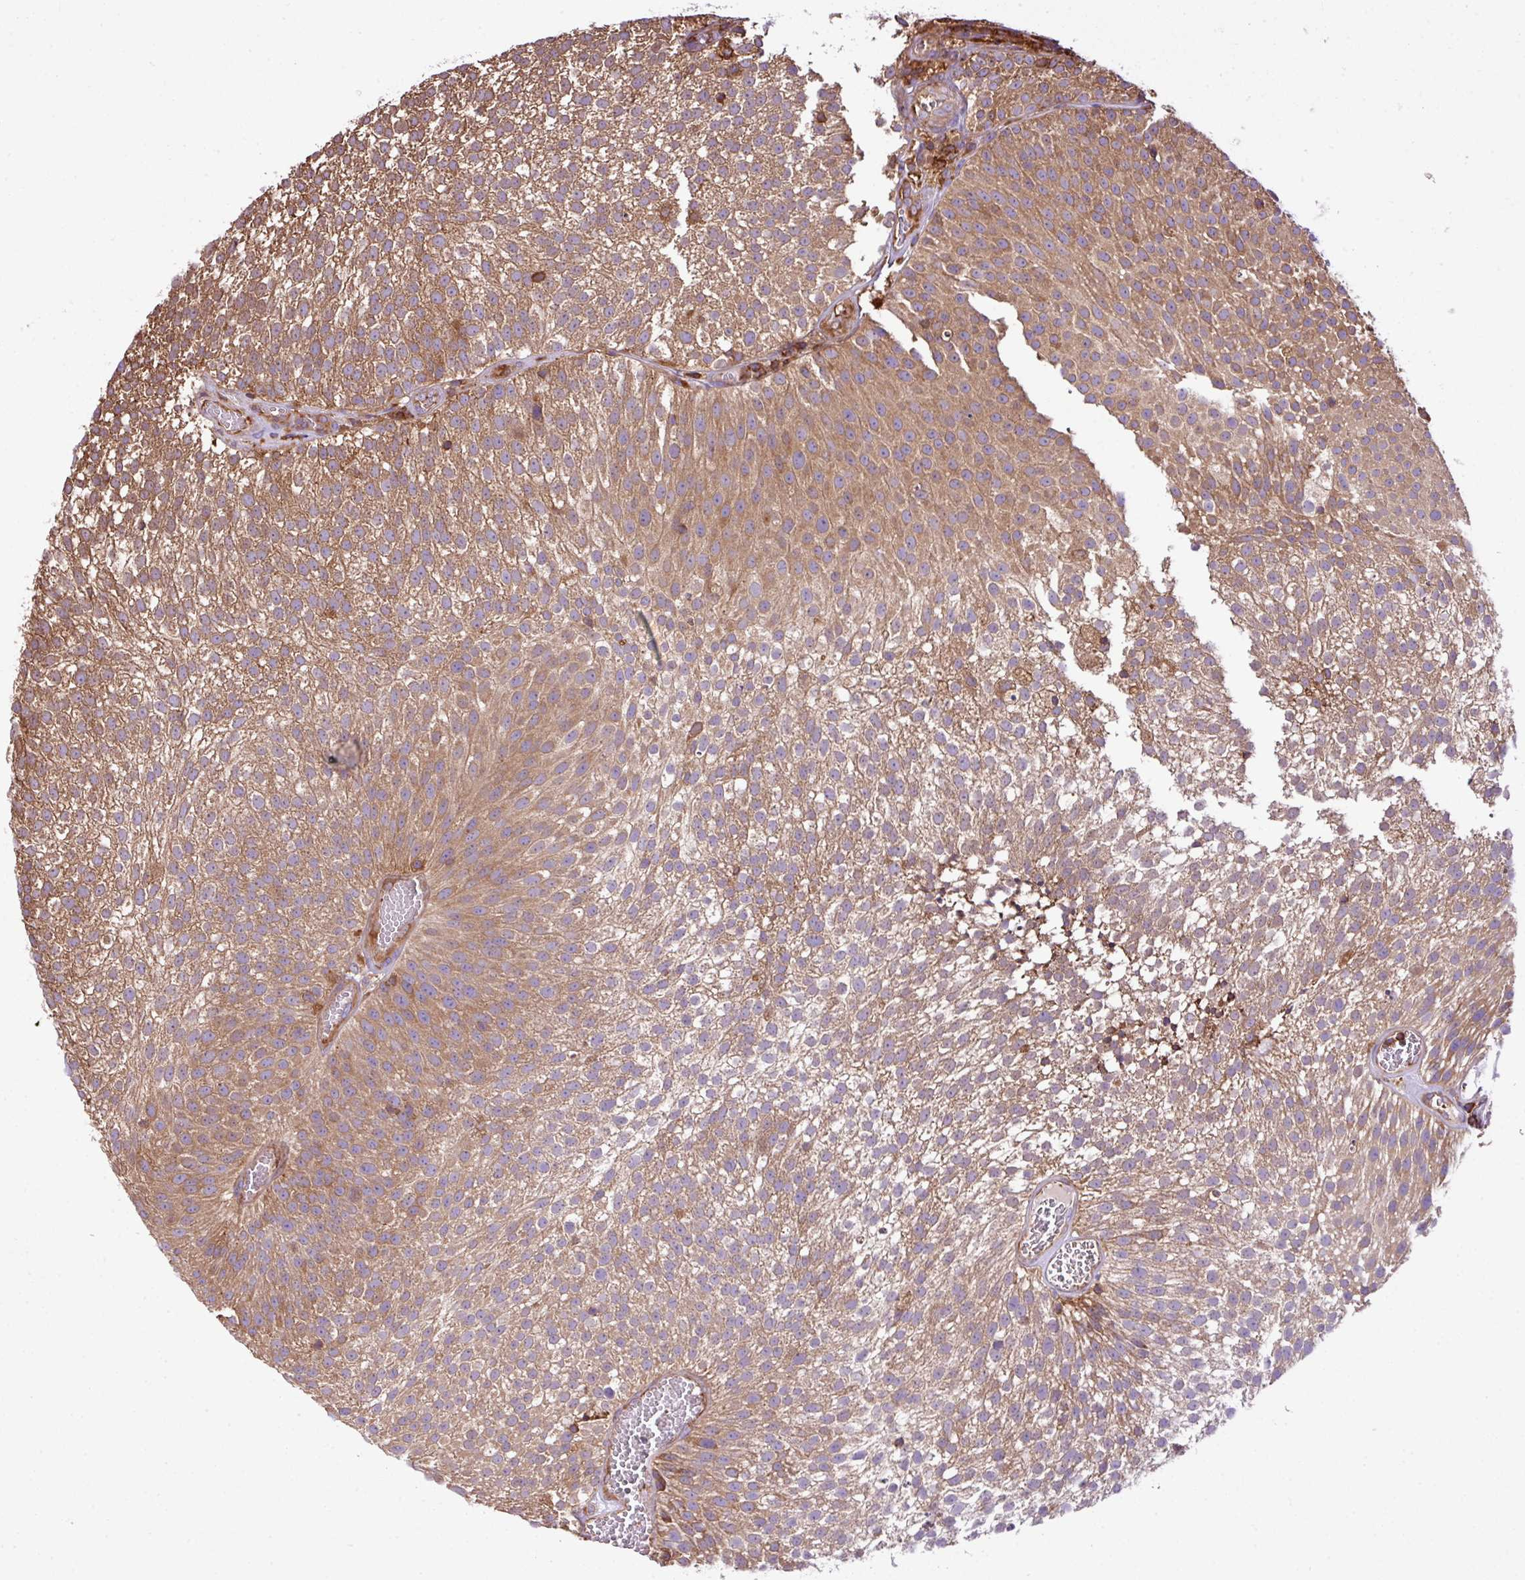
{"staining": {"intensity": "moderate", "quantity": ">75%", "location": "cytoplasmic/membranous"}, "tissue": "urothelial cancer", "cell_type": "Tumor cells", "image_type": "cancer", "snomed": [{"axis": "morphology", "description": "Urothelial carcinoma, Low grade"}, {"axis": "topography", "description": "Urinary bladder"}], "caption": "Immunohistochemistry of low-grade urothelial carcinoma shows medium levels of moderate cytoplasmic/membranous positivity in about >75% of tumor cells.", "gene": "PGAP6", "patient": {"sex": "female", "age": 79}}